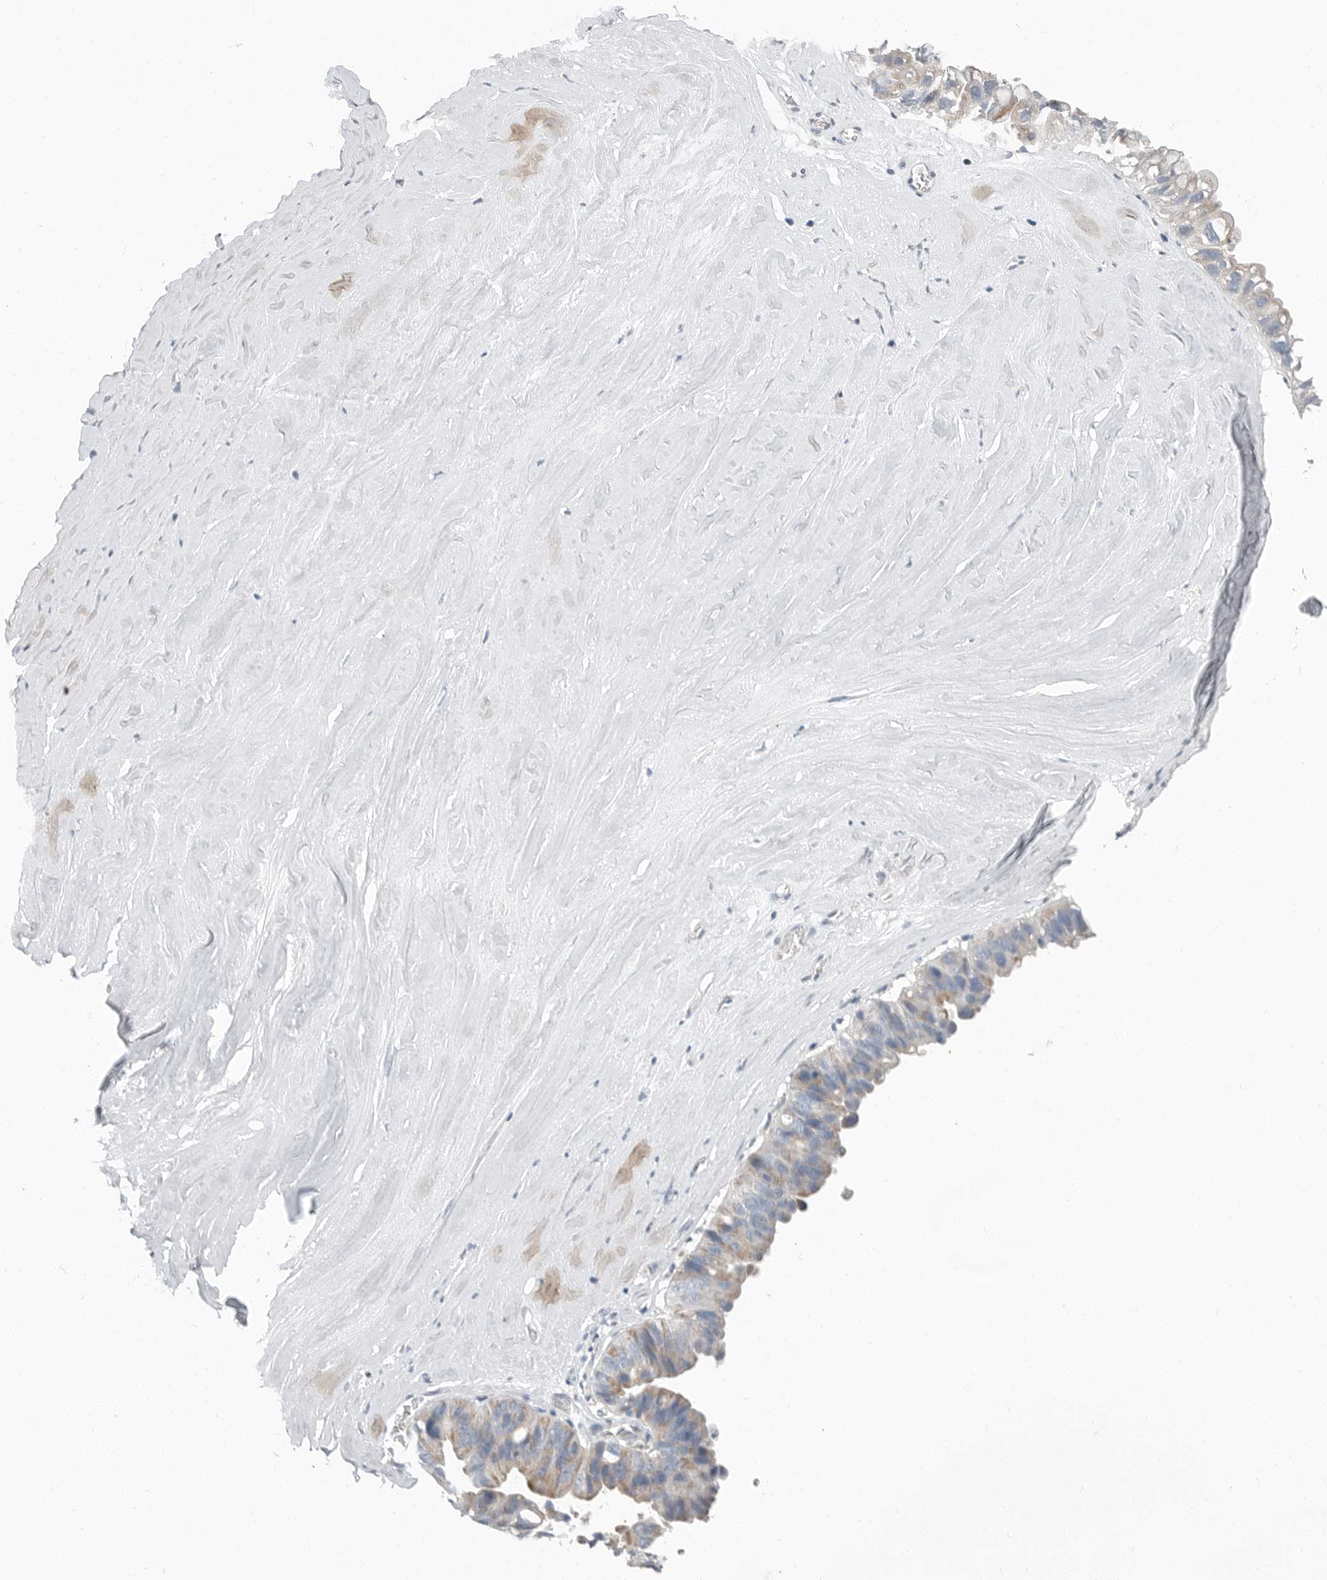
{"staining": {"intensity": "weak", "quantity": "25%-75%", "location": "cytoplasmic/membranous"}, "tissue": "ovarian cancer", "cell_type": "Tumor cells", "image_type": "cancer", "snomed": [{"axis": "morphology", "description": "Cystadenocarcinoma, mucinous, NOS"}, {"axis": "topography", "description": "Ovary"}], "caption": "Human ovarian mucinous cystadenocarcinoma stained with a protein marker reveals weak staining in tumor cells.", "gene": "PLN", "patient": {"sex": "female", "age": 61}}